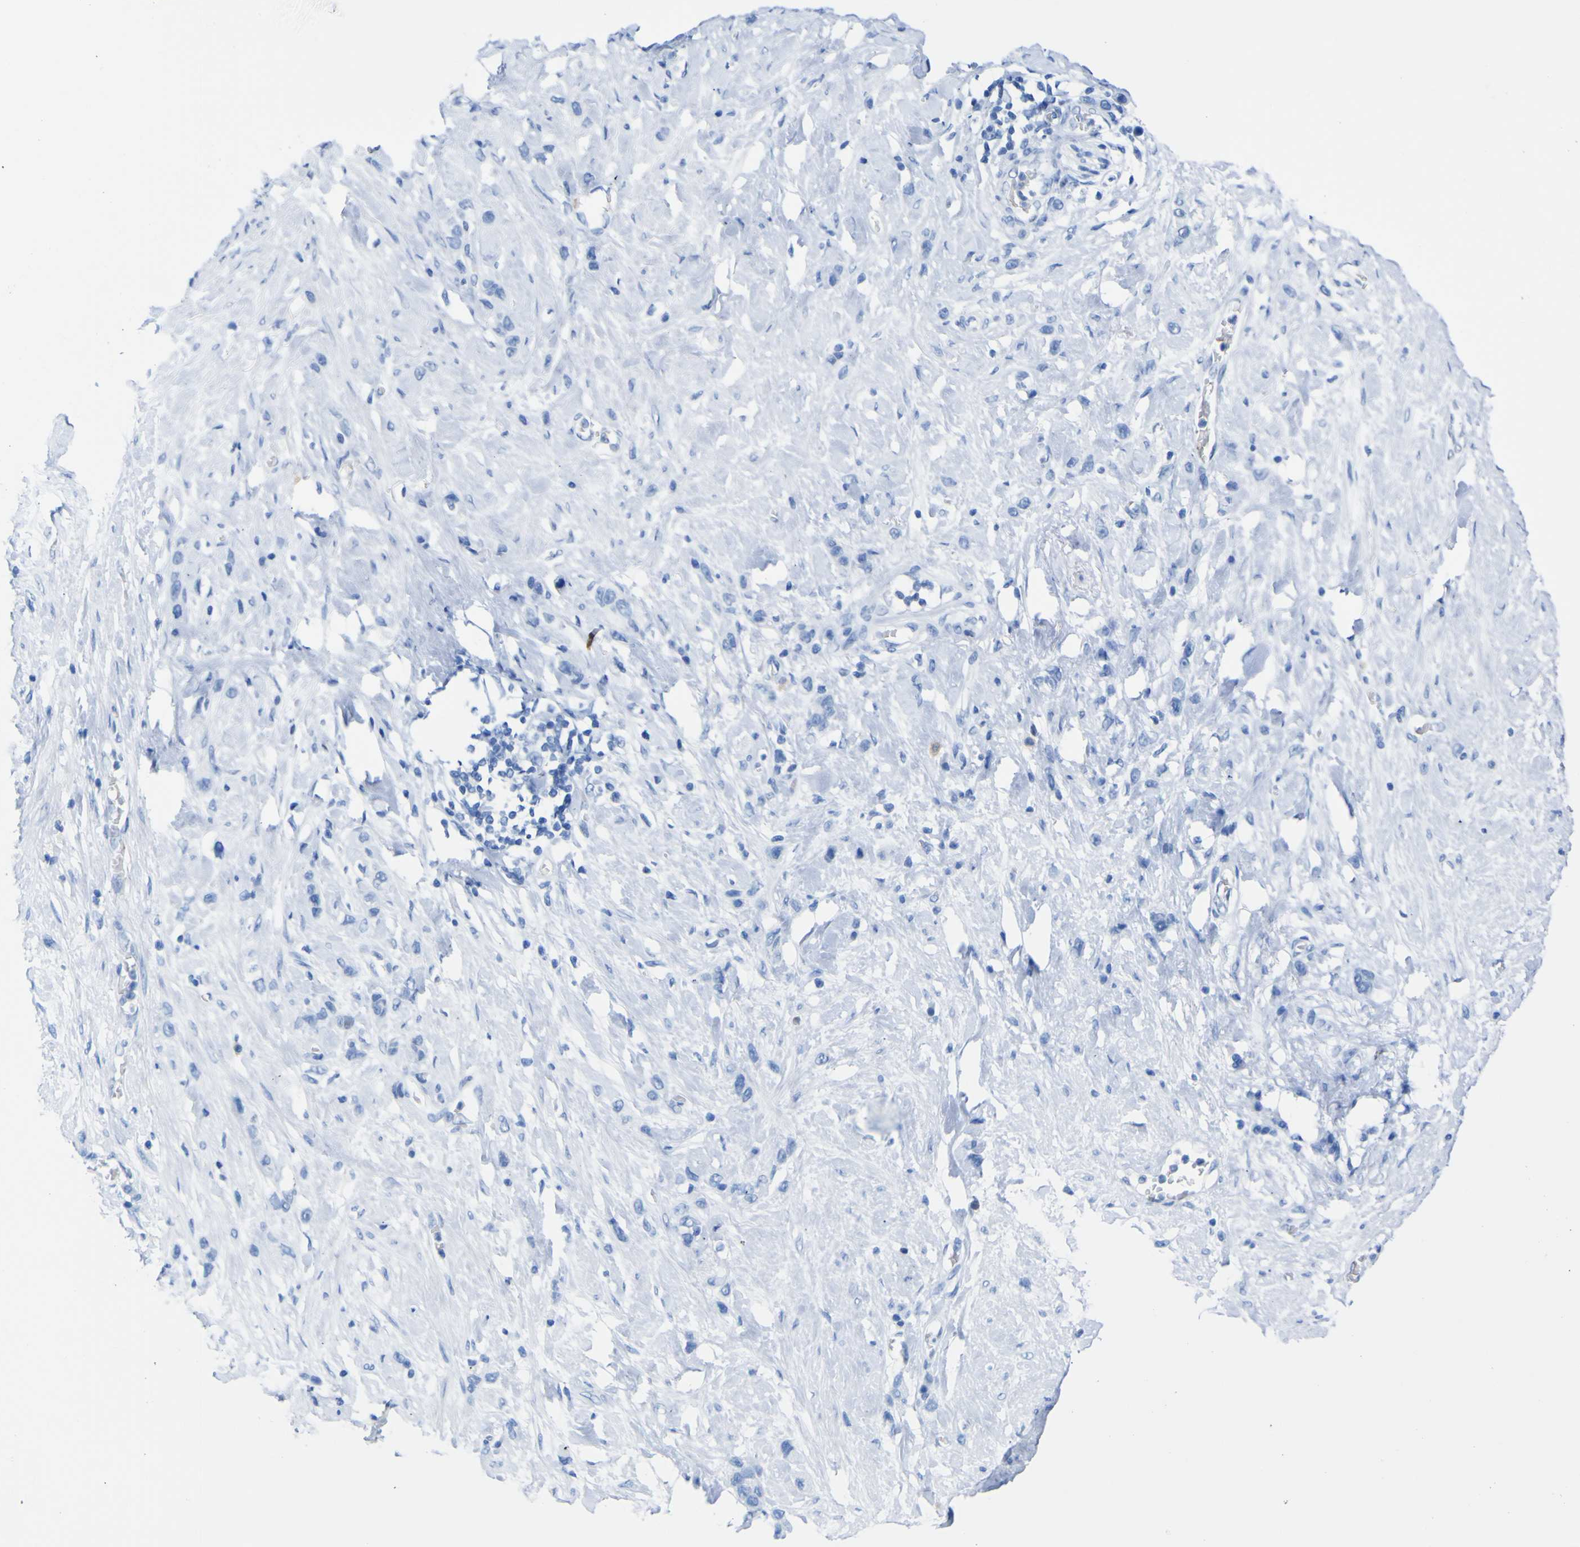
{"staining": {"intensity": "negative", "quantity": "none", "location": "none"}, "tissue": "stomach cancer", "cell_type": "Tumor cells", "image_type": "cancer", "snomed": [{"axis": "morphology", "description": "Adenocarcinoma, NOS"}, {"axis": "morphology", "description": "Adenocarcinoma, High grade"}, {"axis": "topography", "description": "Stomach, upper"}, {"axis": "topography", "description": "Stomach, lower"}], "caption": "Immunohistochemical staining of stomach high-grade adenocarcinoma demonstrates no significant positivity in tumor cells.", "gene": "DACH1", "patient": {"sex": "female", "age": 65}}